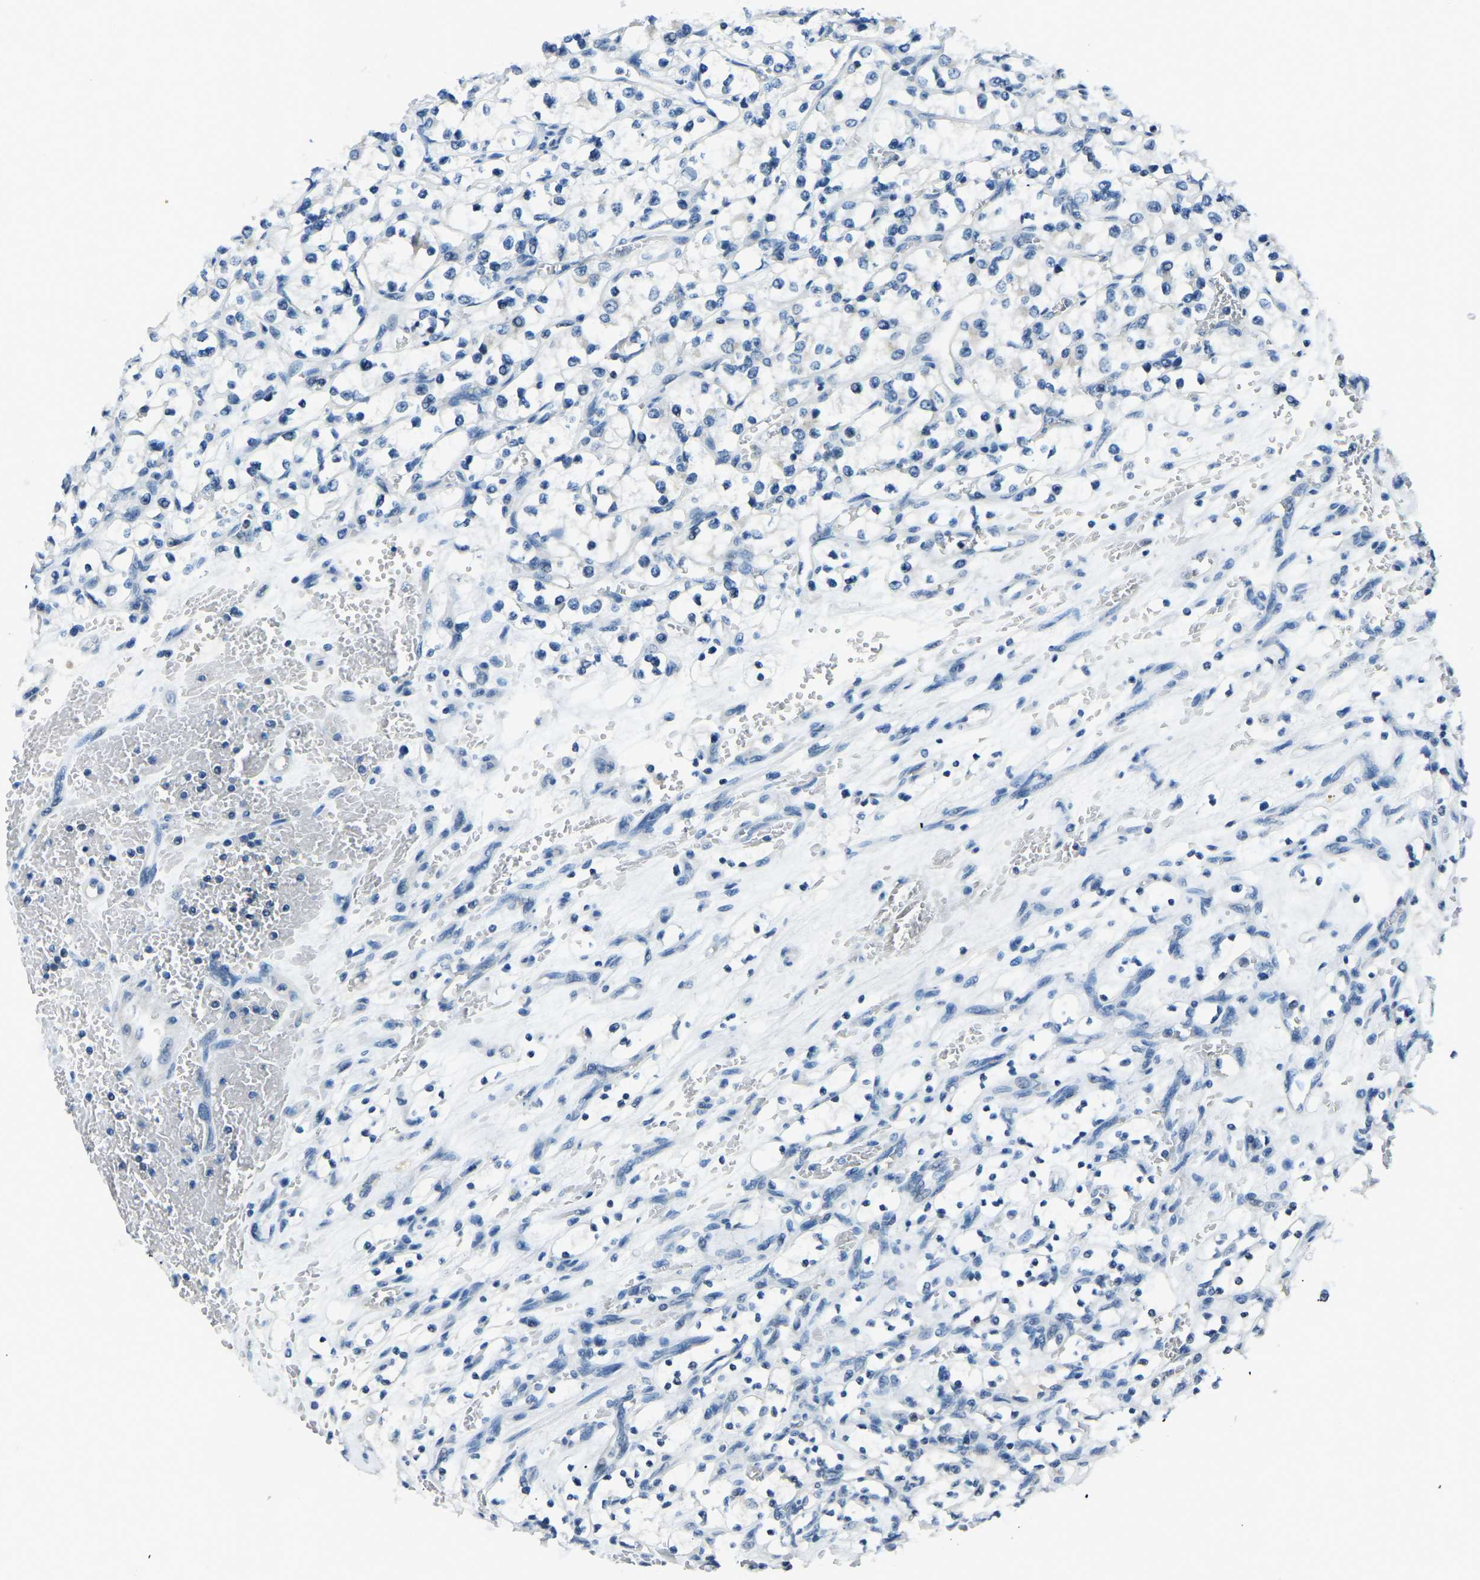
{"staining": {"intensity": "negative", "quantity": "none", "location": "none"}, "tissue": "renal cancer", "cell_type": "Tumor cells", "image_type": "cancer", "snomed": [{"axis": "morphology", "description": "Adenocarcinoma, NOS"}, {"axis": "topography", "description": "Kidney"}], "caption": "Renal cancer stained for a protein using IHC exhibits no staining tumor cells.", "gene": "RRP1", "patient": {"sex": "female", "age": 69}}